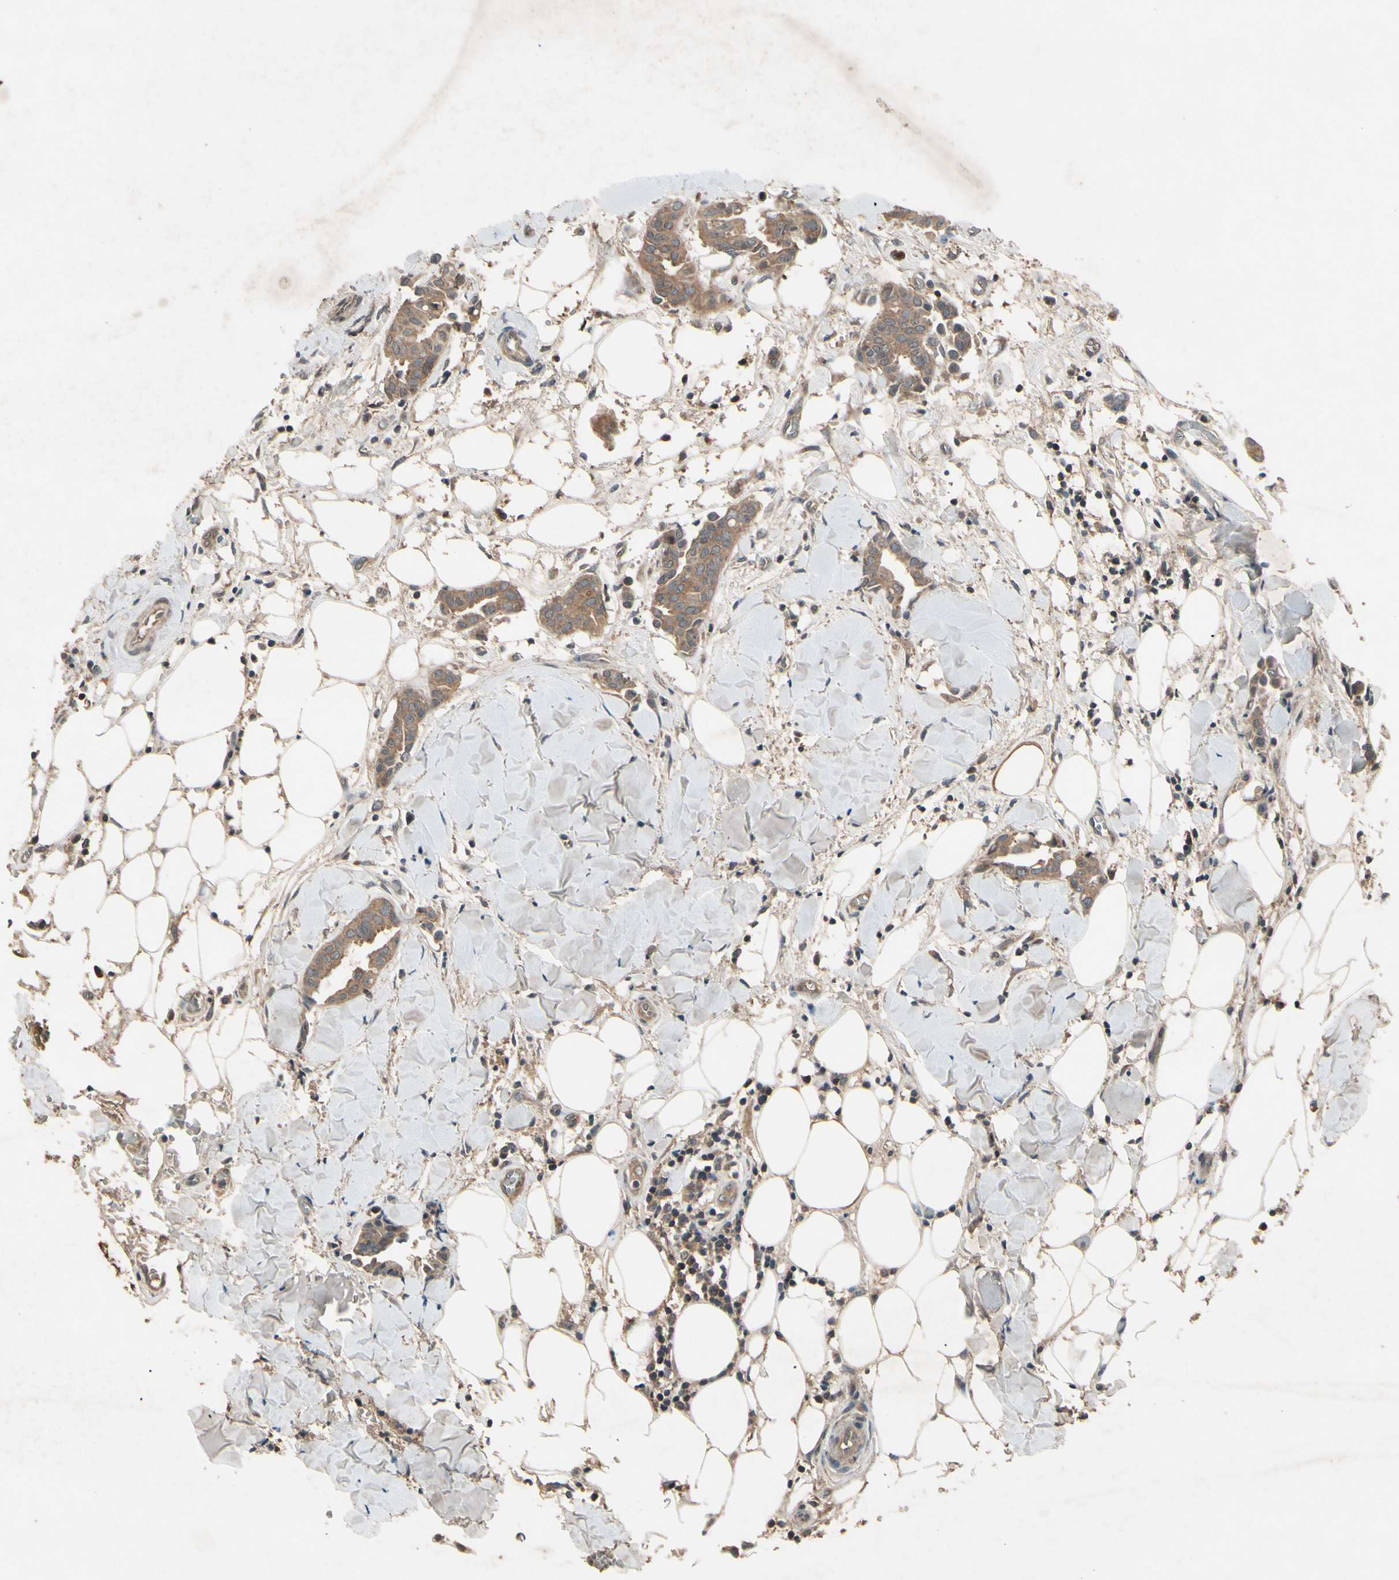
{"staining": {"intensity": "moderate", "quantity": ">75%", "location": "cytoplasmic/membranous"}, "tissue": "head and neck cancer", "cell_type": "Tumor cells", "image_type": "cancer", "snomed": [{"axis": "morphology", "description": "Adenocarcinoma, NOS"}, {"axis": "topography", "description": "Salivary gland"}, {"axis": "topography", "description": "Head-Neck"}], "caption": "High-magnification brightfield microscopy of head and neck cancer stained with DAB (3,3'-diaminobenzidine) (brown) and counterstained with hematoxylin (blue). tumor cells exhibit moderate cytoplasmic/membranous staining is appreciated in approximately>75% of cells. The staining is performed using DAB brown chromogen to label protein expression. The nuclei are counter-stained blue using hematoxylin.", "gene": "NSF", "patient": {"sex": "female", "age": 59}}